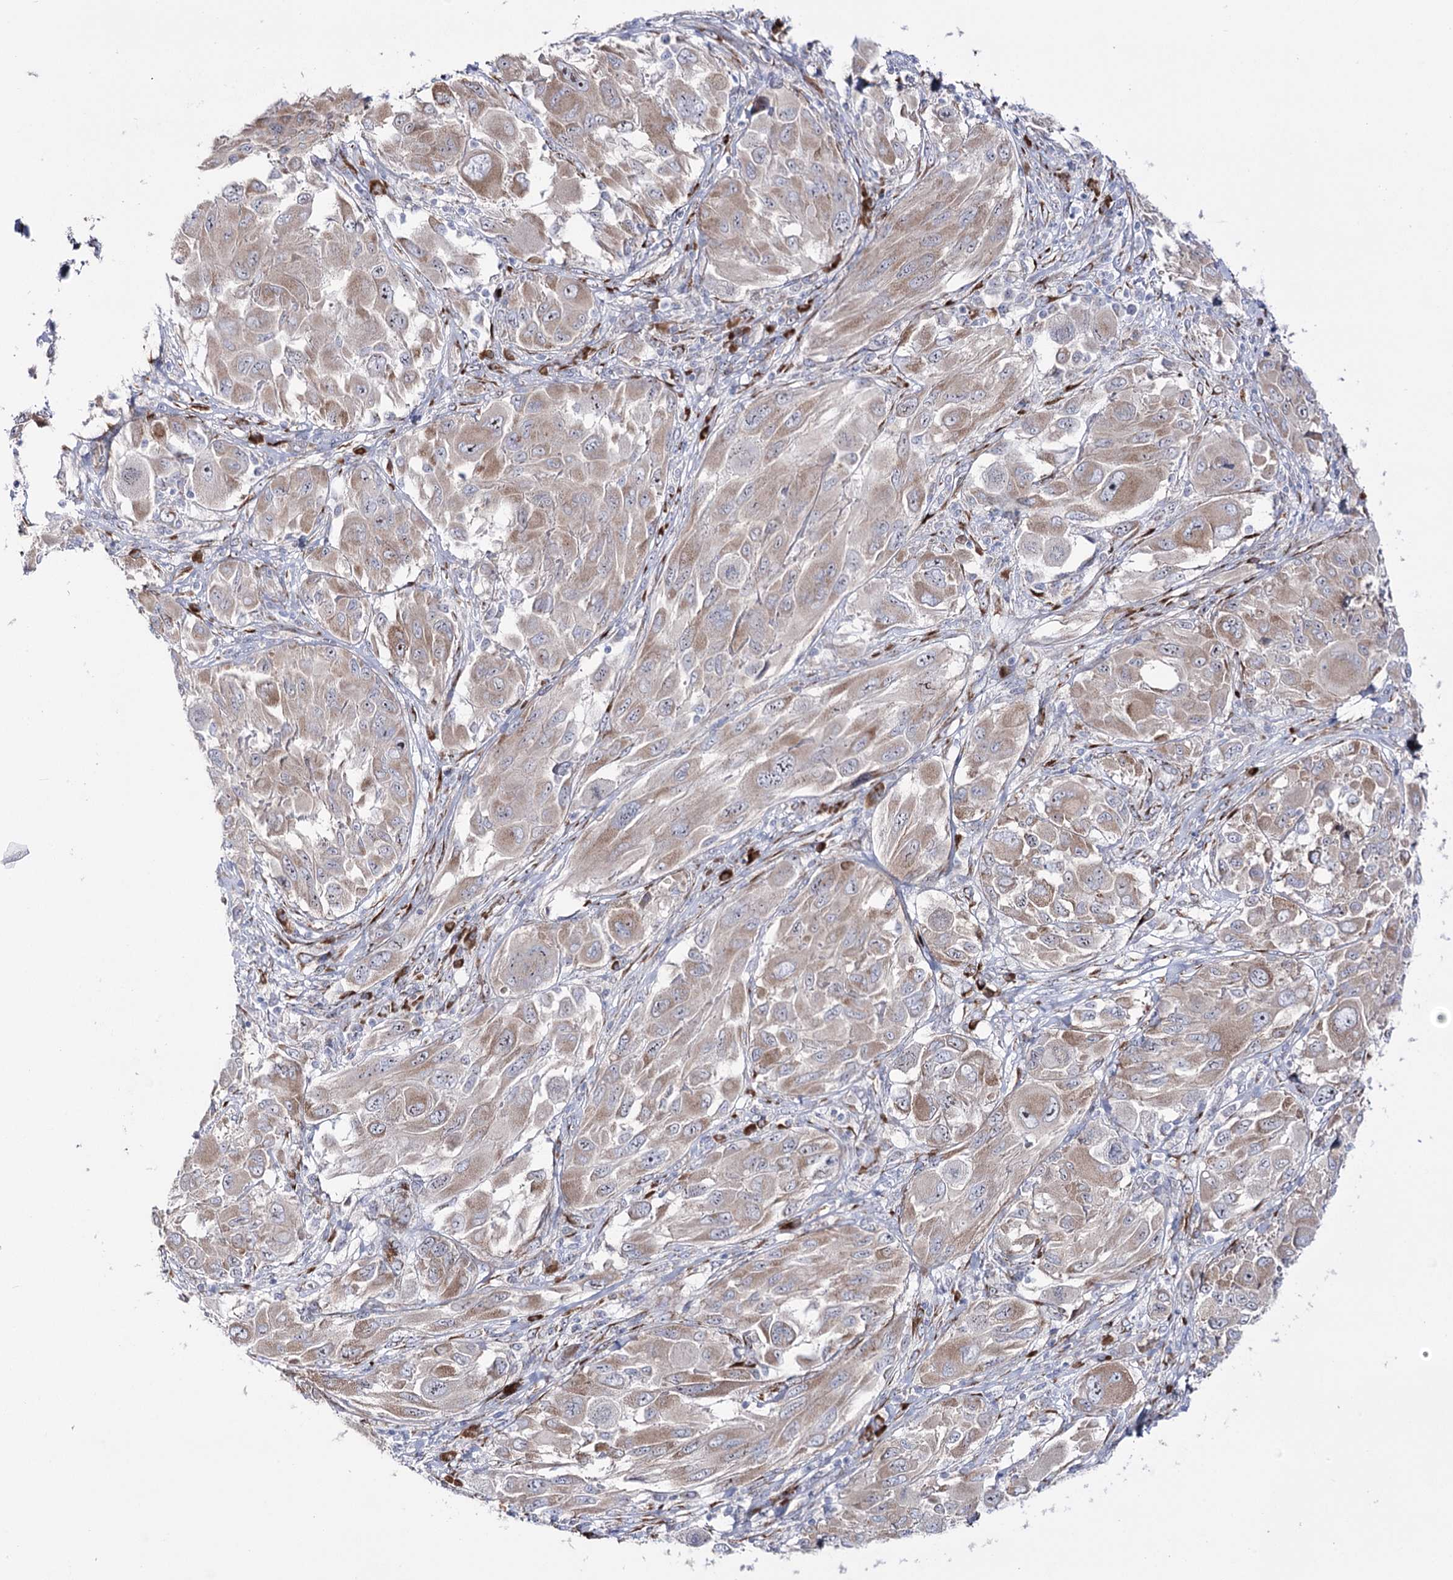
{"staining": {"intensity": "weak", "quantity": ">75%", "location": "cytoplasmic/membranous"}, "tissue": "melanoma", "cell_type": "Tumor cells", "image_type": "cancer", "snomed": [{"axis": "morphology", "description": "Malignant melanoma, NOS"}, {"axis": "topography", "description": "Skin"}], "caption": "The photomicrograph demonstrates a brown stain indicating the presence of a protein in the cytoplasmic/membranous of tumor cells in malignant melanoma. (Stains: DAB (3,3'-diaminobenzidine) in brown, nuclei in blue, Microscopy: brightfield microscopy at high magnification).", "gene": "METTL5", "patient": {"sex": "female", "age": 91}}